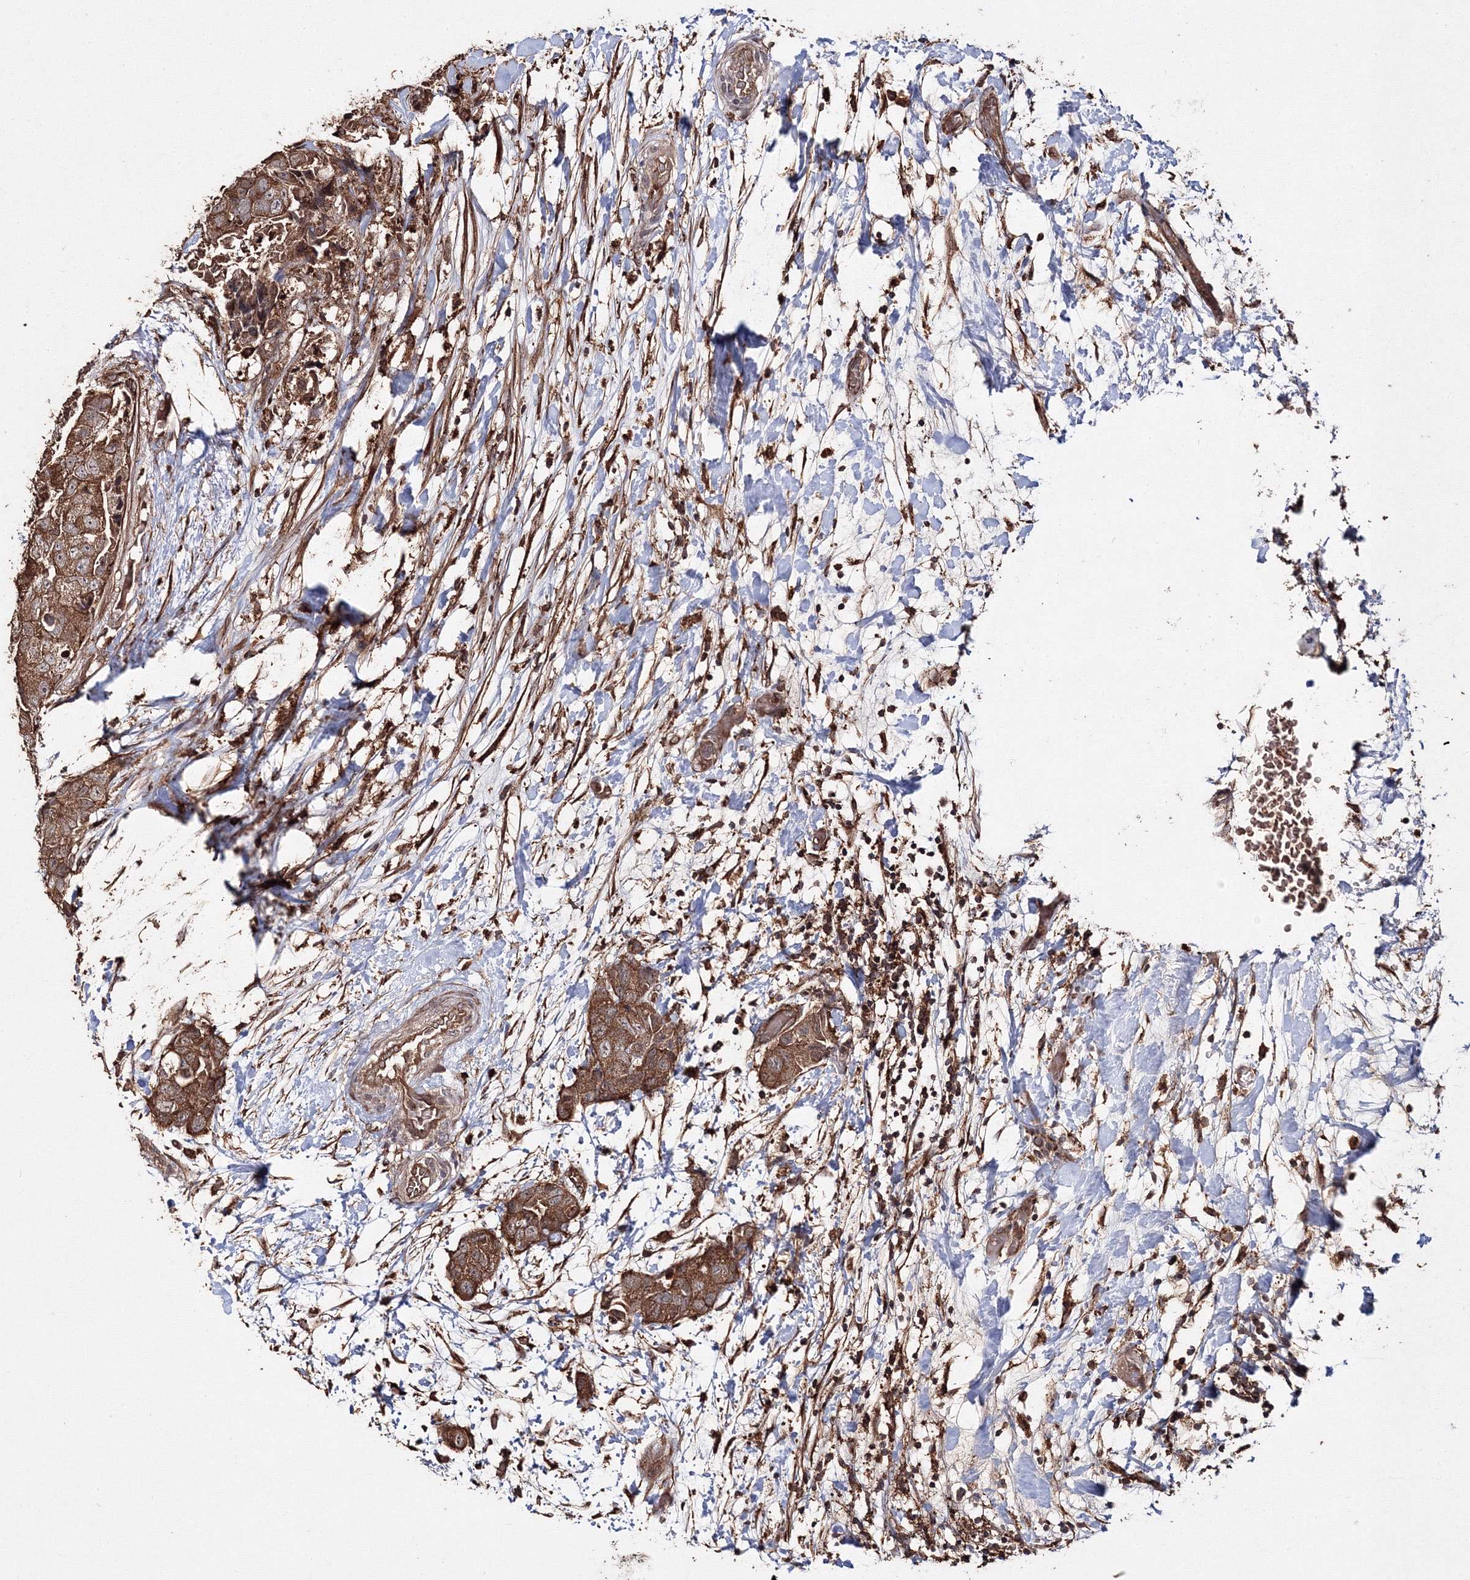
{"staining": {"intensity": "strong", "quantity": ">75%", "location": "cytoplasmic/membranous"}, "tissue": "breast cancer", "cell_type": "Tumor cells", "image_type": "cancer", "snomed": [{"axis": "morphology", "description": "Duct carcinoma"}, {"axis": "topography", "description": "Breast"}], "caption": "Breast infiltrating ductal carcinoma stained with IHC shows strong cytoplasmic/membranous expression in approximately >75% of tumor cells. (Brightfield microscopy of DAB IHC at high magnification).", "gene": "DDO", "patient": {"sex": "female", "age": 62}}